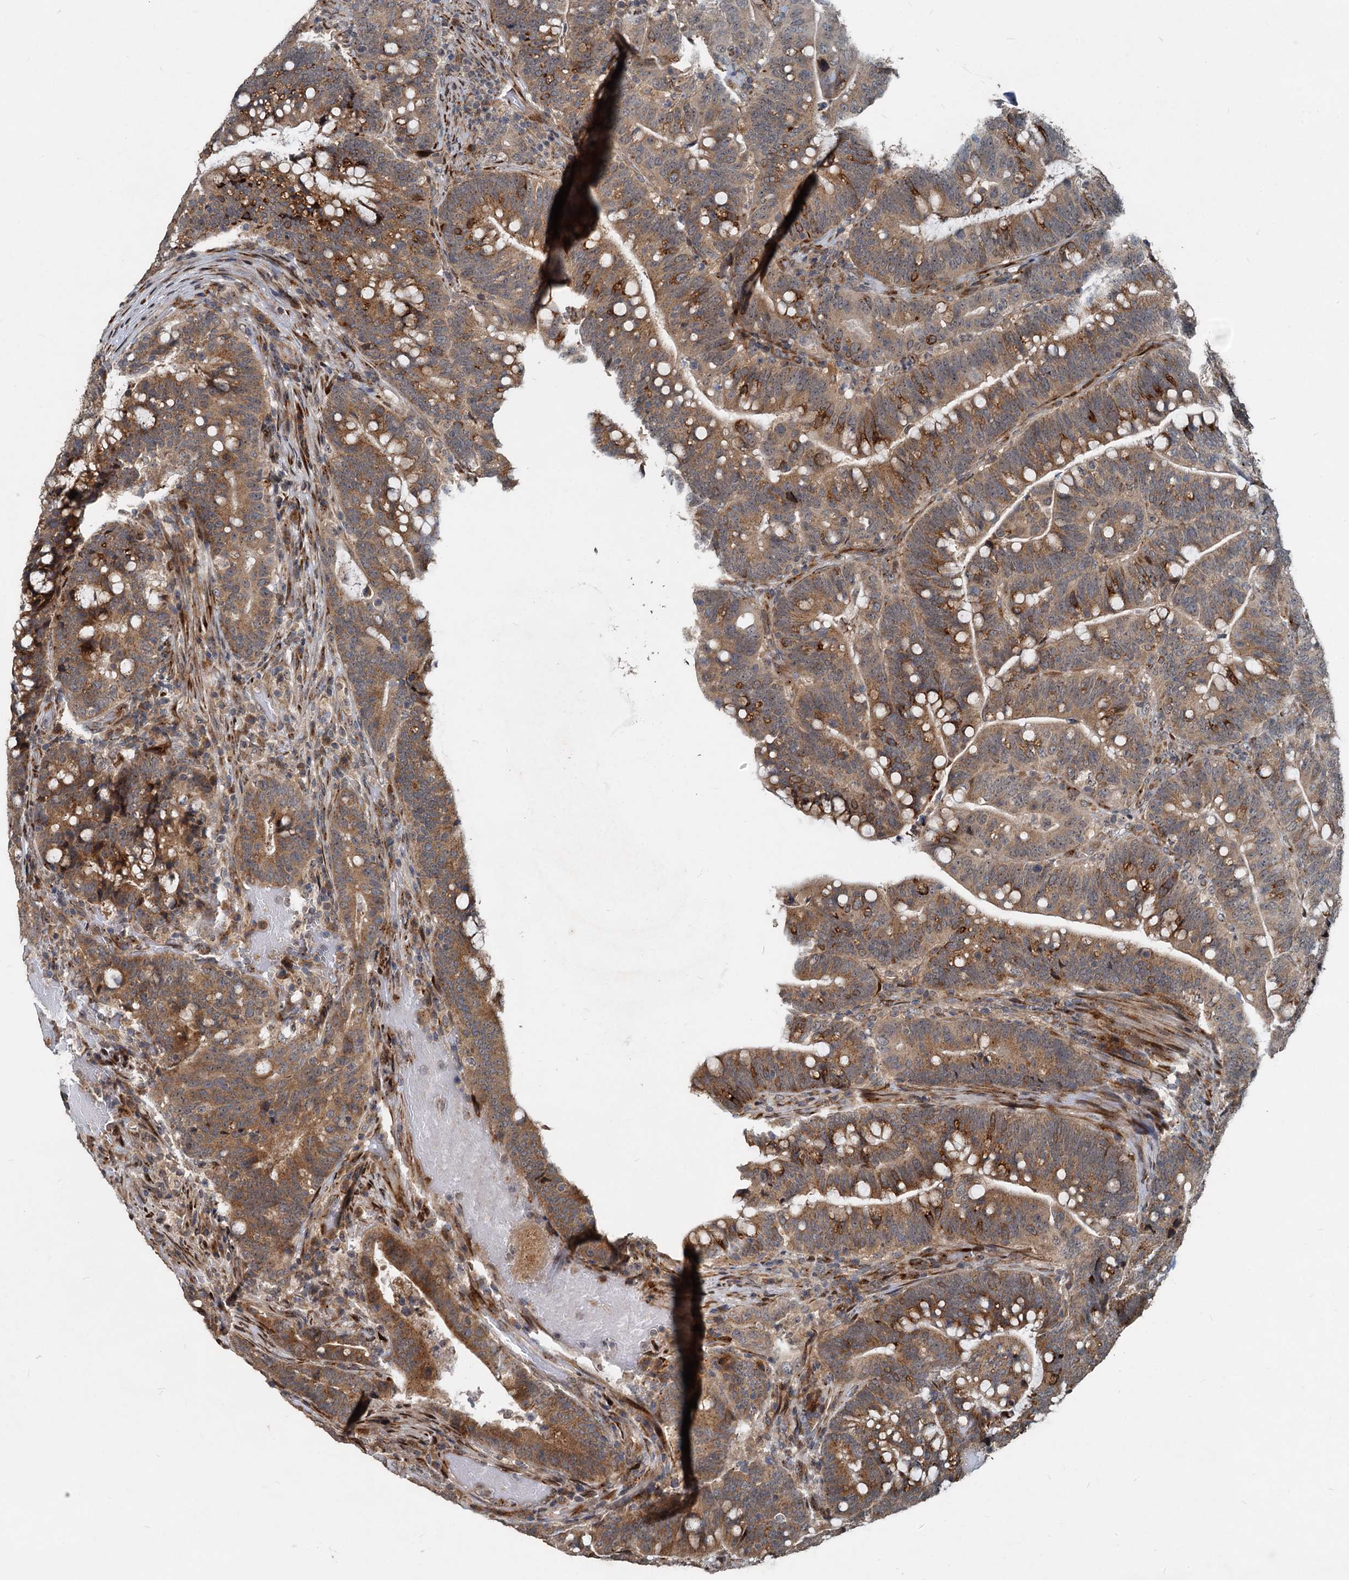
{"staining": {"intensity": "moderate", "quantity": ">75%", "location": "cytoplasmic/membranous"}, "tissue": "colorectal cancer", "cell_type": "Tumor cells", "image_type": "cancer", "snomed": [{"axis": "morphology", "description": "Normal tissue, NOS"}, {"axis": "morphology", "description": "Adenocarcinoma, NOS"}, {"axis": "topography", "description": "Colon"}], "caption": "Immunohistochemistry (IHC) micrograph of neoplastic tissue: human colorectal cancer stained using immunohistochemistry exhibits medium levels of moderate protein expression localized specifically in the cytoplasmic/membranous of tumor cells, appearing as a cytoplasmic/membranous brown color.", "gene": "CEP68", "patient": {"sex": "female", "age": 66}}